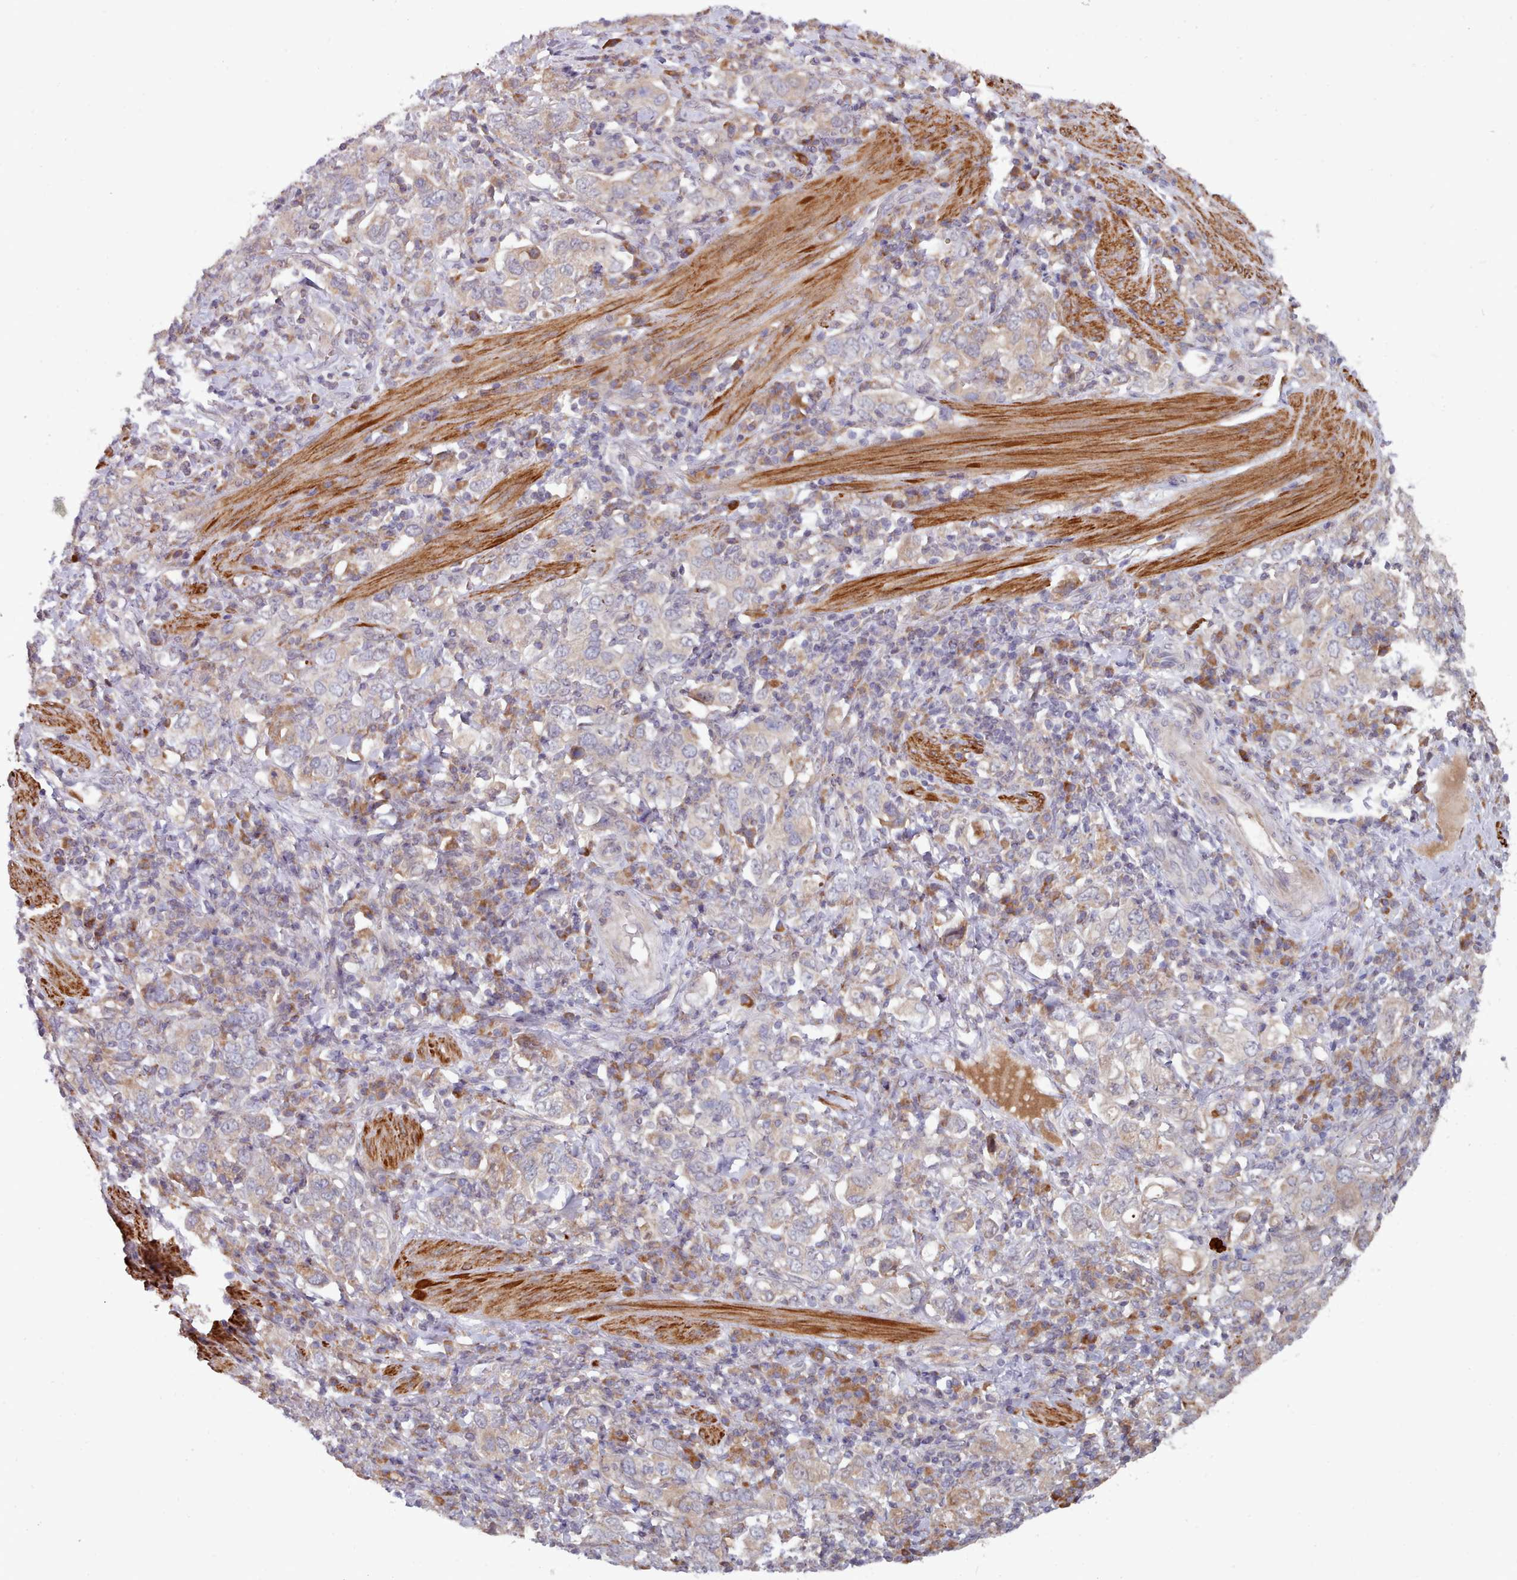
{"staining": {"intensity": "weak", "quantity": "<25%", "location": "cytoplasmic/membranous"}, "tissue": "stomach cancer", "cell_type": "Tumor cells", "image_type": "cancer", "snomed": [{"axis": "morphology", "description": "Adenocarcinoma, NOS"}, {"axis": "topography", "description": "Stomach, upper"}, {"axis": "topography", "description": "Stomach"}], "caption": "The micrograph shows no staining of tumor cells in stomach cancer (adenocarcinoma).", "gene": "TRIM26", "patient": {"sex": "male", "age": 62}}